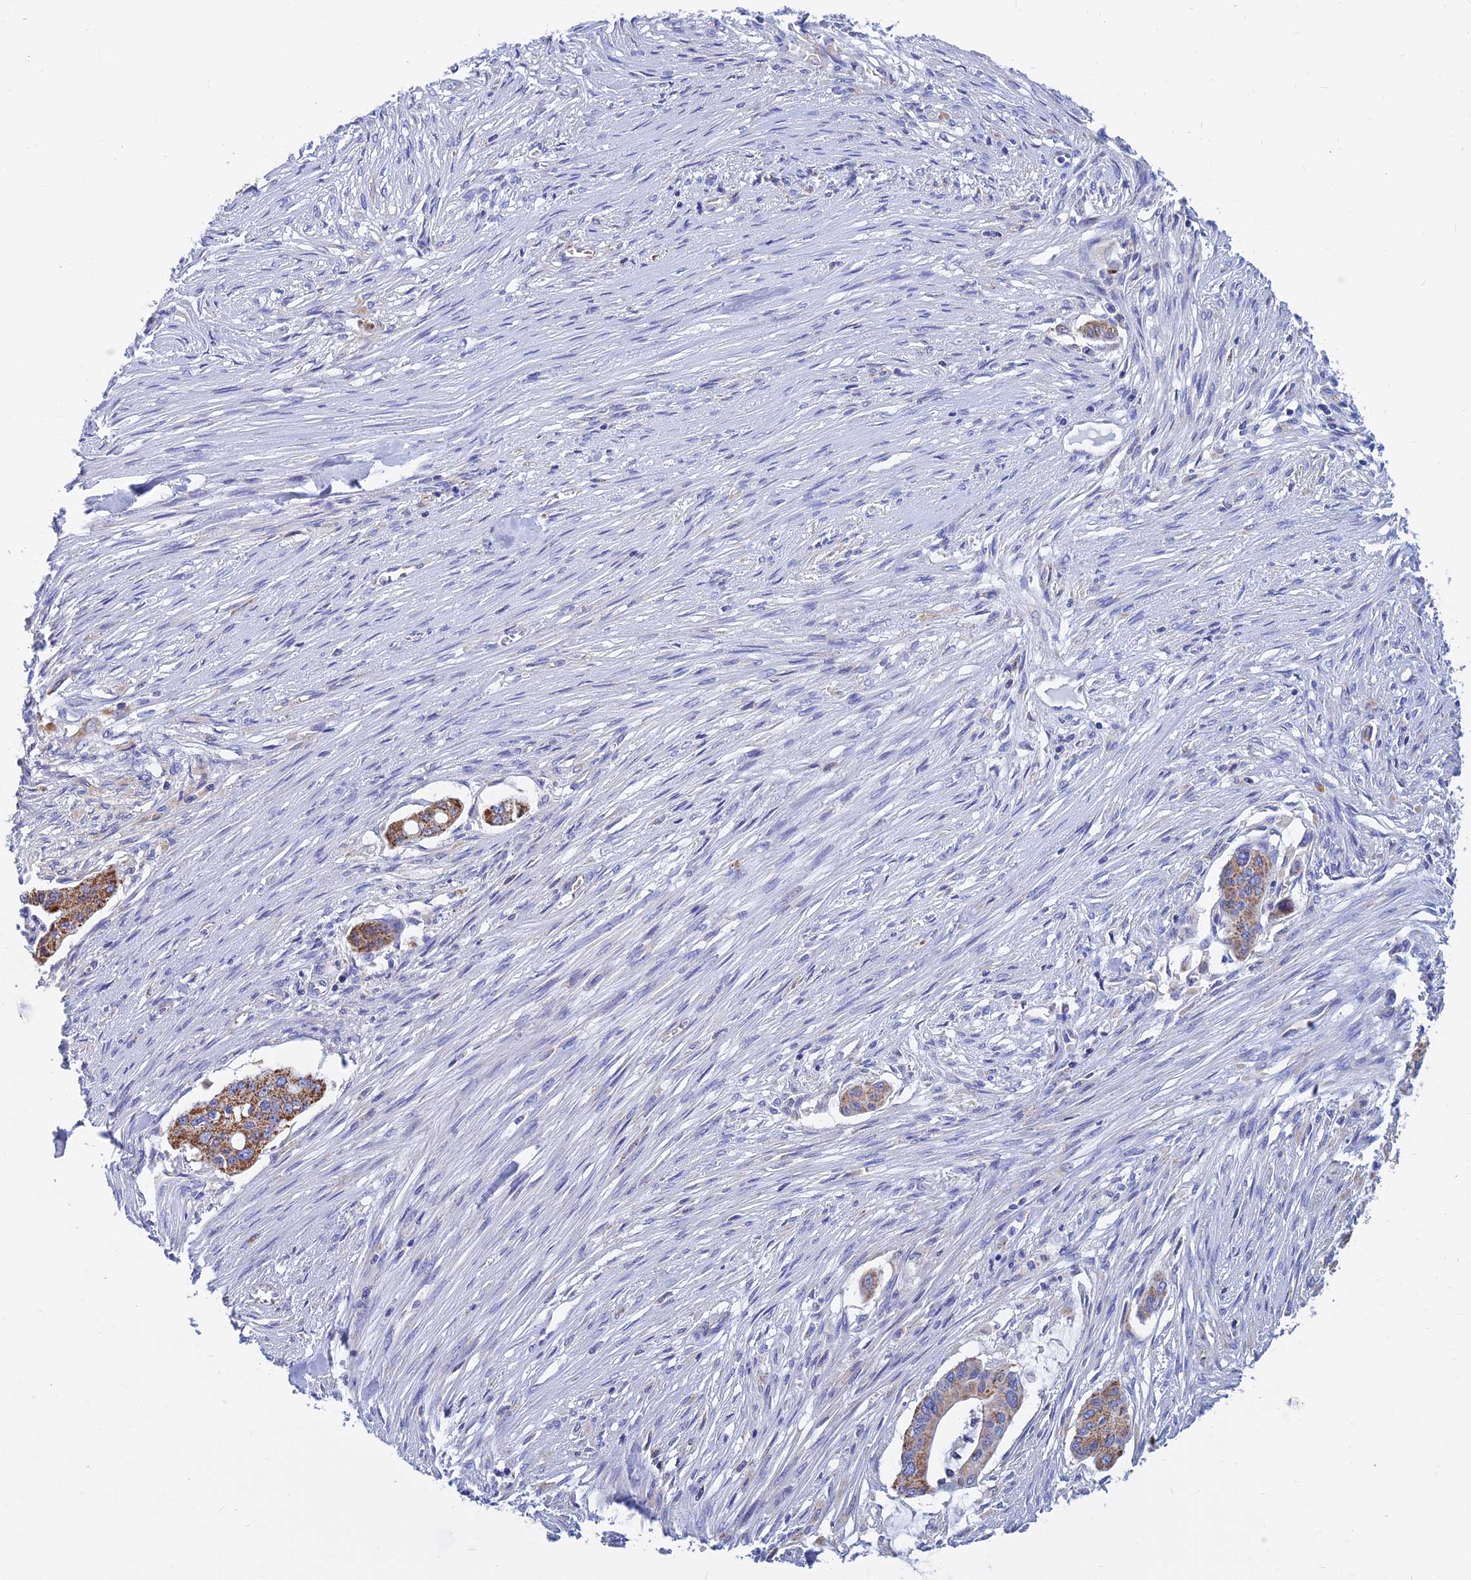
{"staining": {"intensity": "moderate", "quantity": ">75%", "location": "cytoplasmic/membranous"}, "tissue": "pancreatic cancer", "cell_type": "Tumor cells", "image_type": "cancer", "snomed": [{"axis": "morphology", "description": "Adenocarcinoma, NOS"}, {"axis": "topography", "description": "Pancreas"}], "caption": "A brown stain shows moderate cytoplasmic/membranous staining of a protein in human adenocarcinoma (pancreatic) tumor cells.", "gene": "MGST1", "patient": {"sex": "male", "age": 46}}